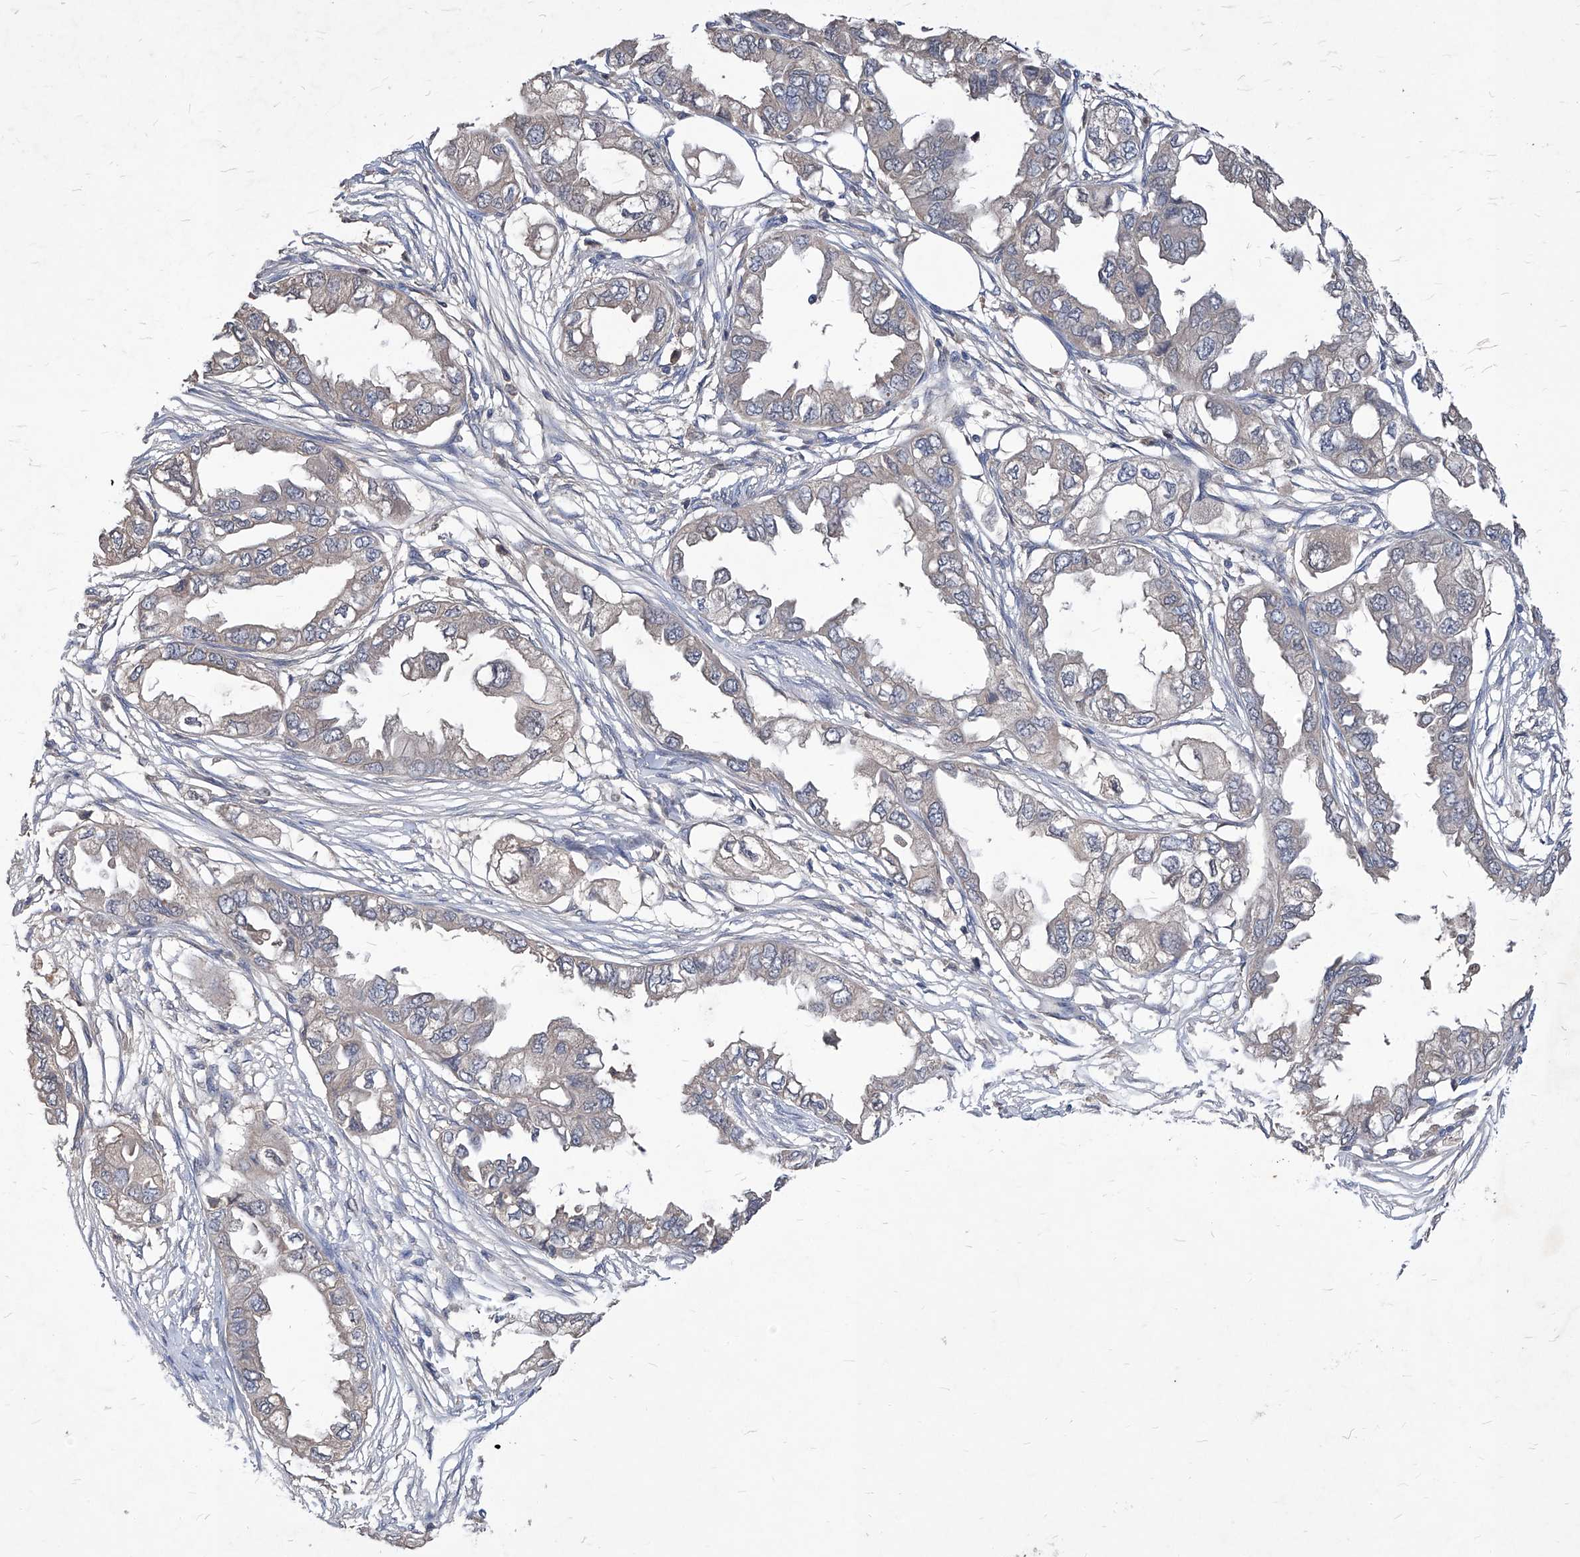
{"staining": {"intensity": "negative", "quantity": "none", "location": "none"}, "tissue": "endometrial cancer", "cell_type": "Tumor cells", "image_type": "cancer", "snomed": [{"axis": "morphology", "description": "Adenocarcinoma, NOS"}, {"axis": "topography", "description": "Endometrium"}], "caption": "Immunohistochemistry image of neoplastic tissue: endometrial adenocarcinoma stained with DAB (3,3'-diaminobenzidine) displays no significant protein expression in tumor cells.", "gene": "SYNGR1", "patient": {"sex": "female", "age": 67}}